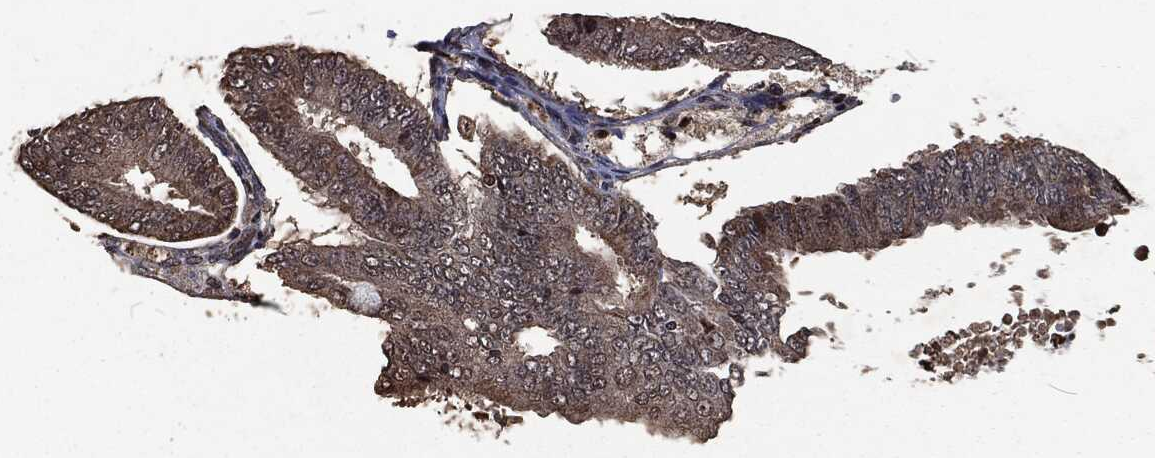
{"staining": {"intensity": "strong", "quantity": "25%-75%", "location": "cytoplasmic/membranous"}, "tissue": "endometrial cancer", "cell_type": "Tumor cells", "image_type": "cancer", "snomed": [{"axis": "morphology", "description": "Adenocarcinoma, NOS"}, {"axis": "topography", "description": "Endometrium"}], "caption": "This photomicrograph exhibits immunohistochemistry staining of adenocarcinoma (endometrial), with high strong cytoplasmic/membranous positivity in about 25%-75% of tumor cells.", "gene": "SNAI1", "patient": {"sex": "female", "age": 63}}